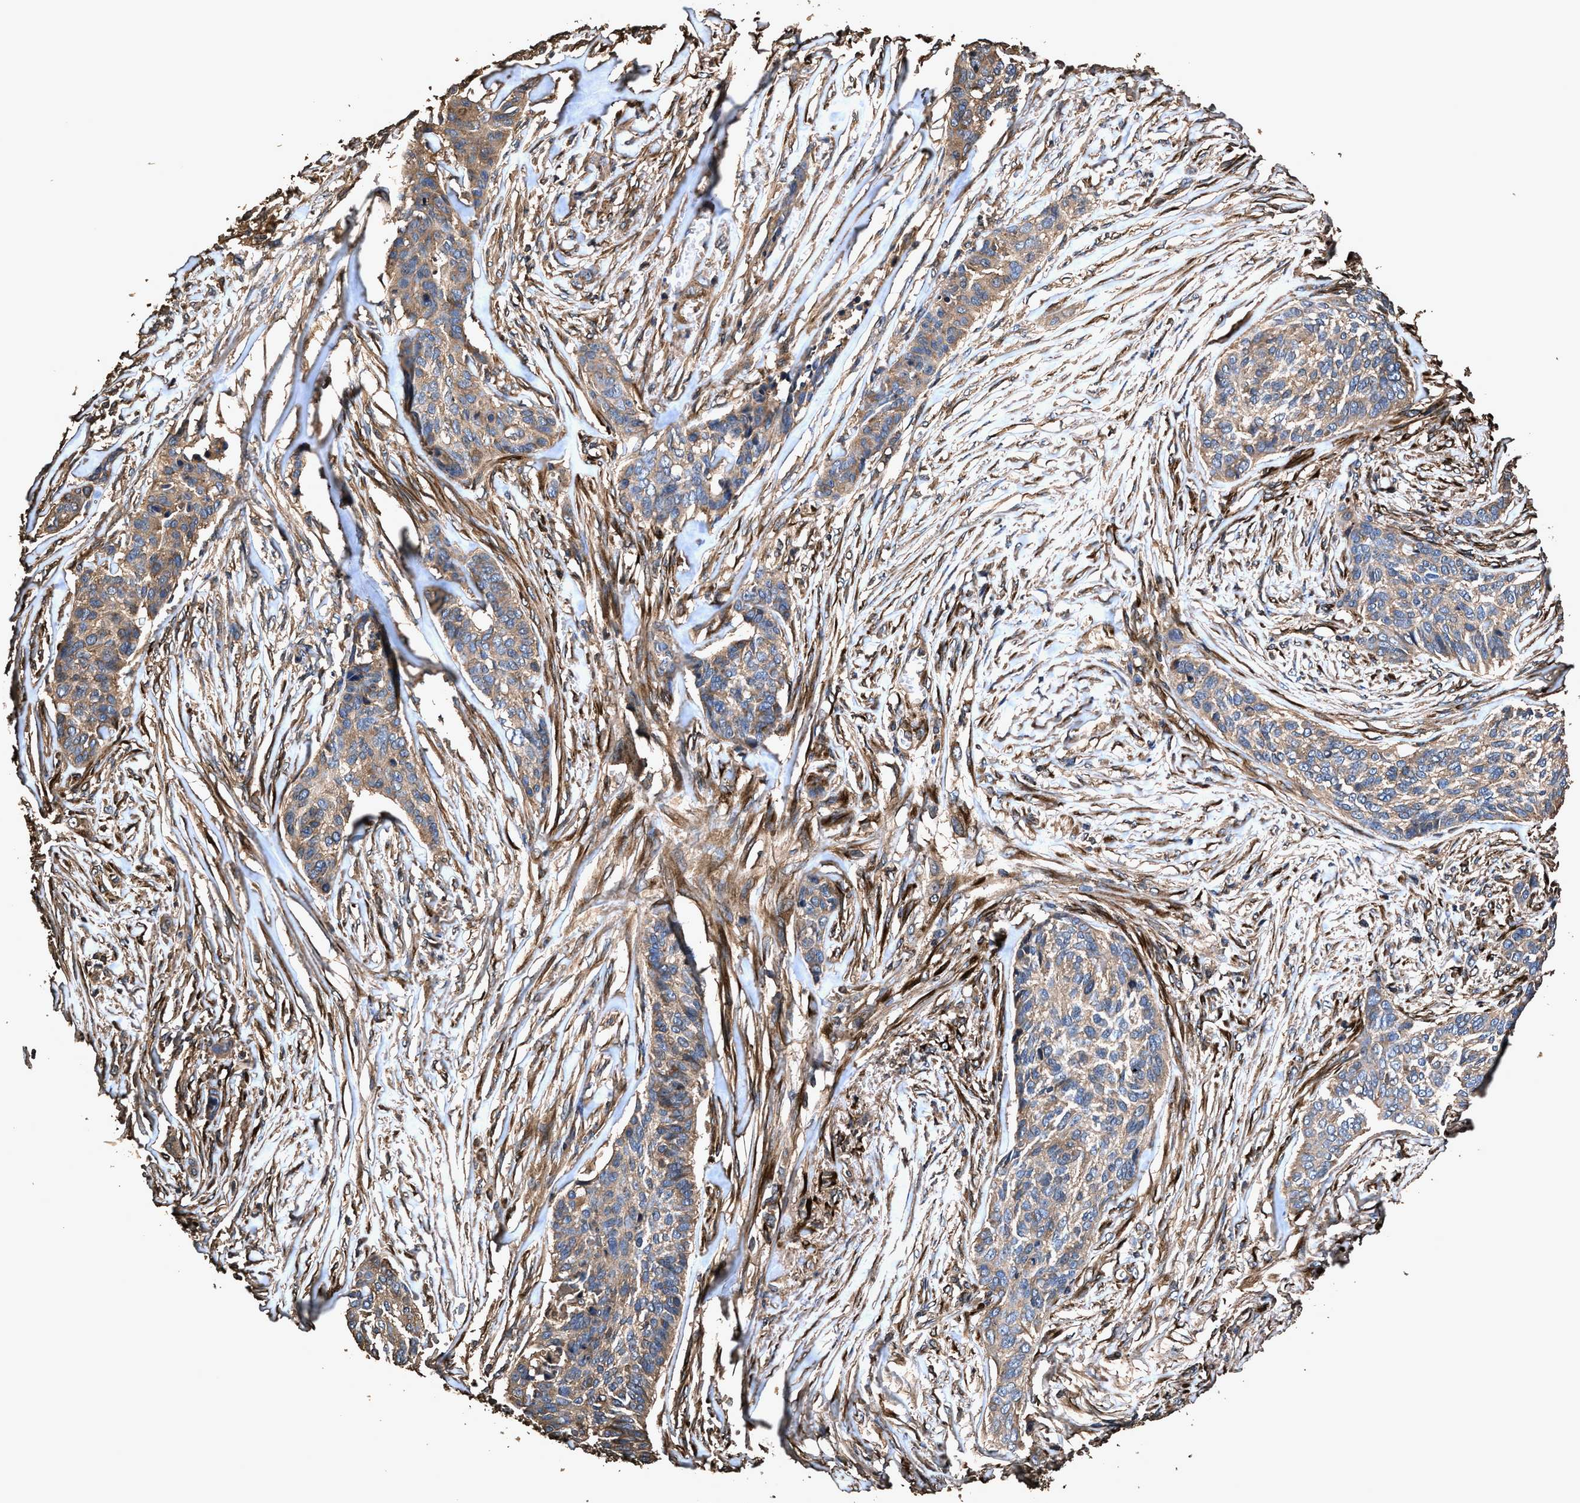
{"staining": {"intensity": "moderate", "quantity": "25%-75%", "location": "cytoplasmic/membranous"}, "tissue": "skin cancer", "cell_type": "Tumor cells", "image_type": "cancer", "snomed": [{"axis": "morphology", "description": "Basal cell carcinoma"}, {"axis": "topography", "description": "Skin"}], "caption": "High-magnification brightfield microscopy of skin cancer (basal cell carcinoma) stained with DAB (3,3'-diaminobenzidine) (brown) and counterstained with hematoxylin (blue). tumor cells exhibit moderate cytoplasmic/membranous positivity is identified in approximately25%-75% of cells.", "gene": "ZMYND19", "patient": {"sex": "male", "age": 85}}